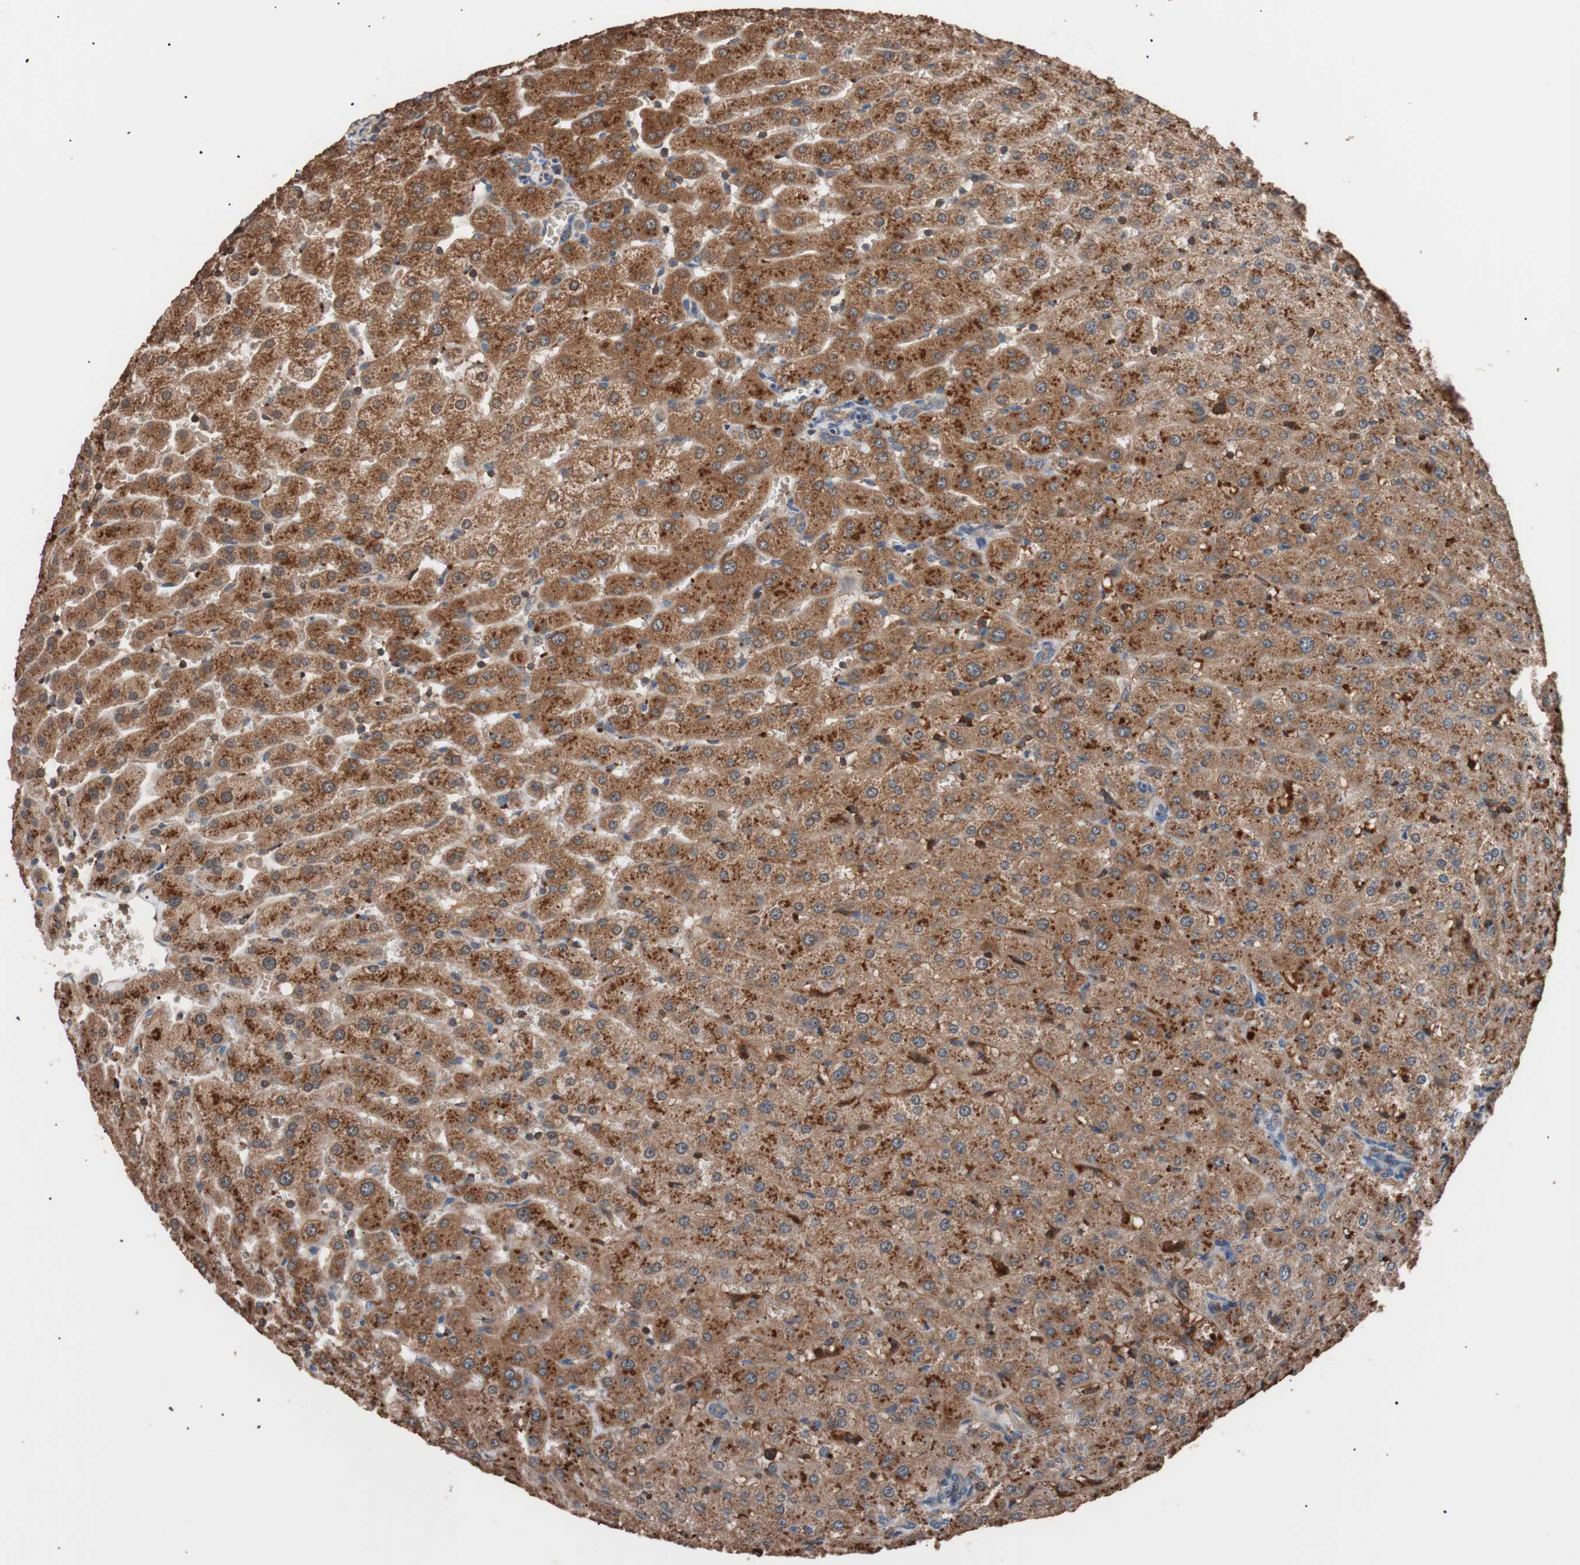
{"staining": {"intensity": "moderate", "quantity": ">75%", "location": "cytoplasmic/membranous"}, "tissue": "liver", "cell_type": "Cholangiocytes", "image_type": "normal", "snomed": [{"axis": "morphology", "description": "Normal tissue, NOS"}, {"axis": "morphology", "description": "Fibrosis, NOS"}, {"axis": "topography", "description": "Liver"}], "caption": "Immunohistochemistry photomicrograph of unremarkable human liver stained for a protein (brown), which shows medium levels of moderate cytoplasmic/membranous expression in about >75% of cholangiocytes.", "gene": "GLYCTK", "patient": {"sex": "female", "age": 29}}